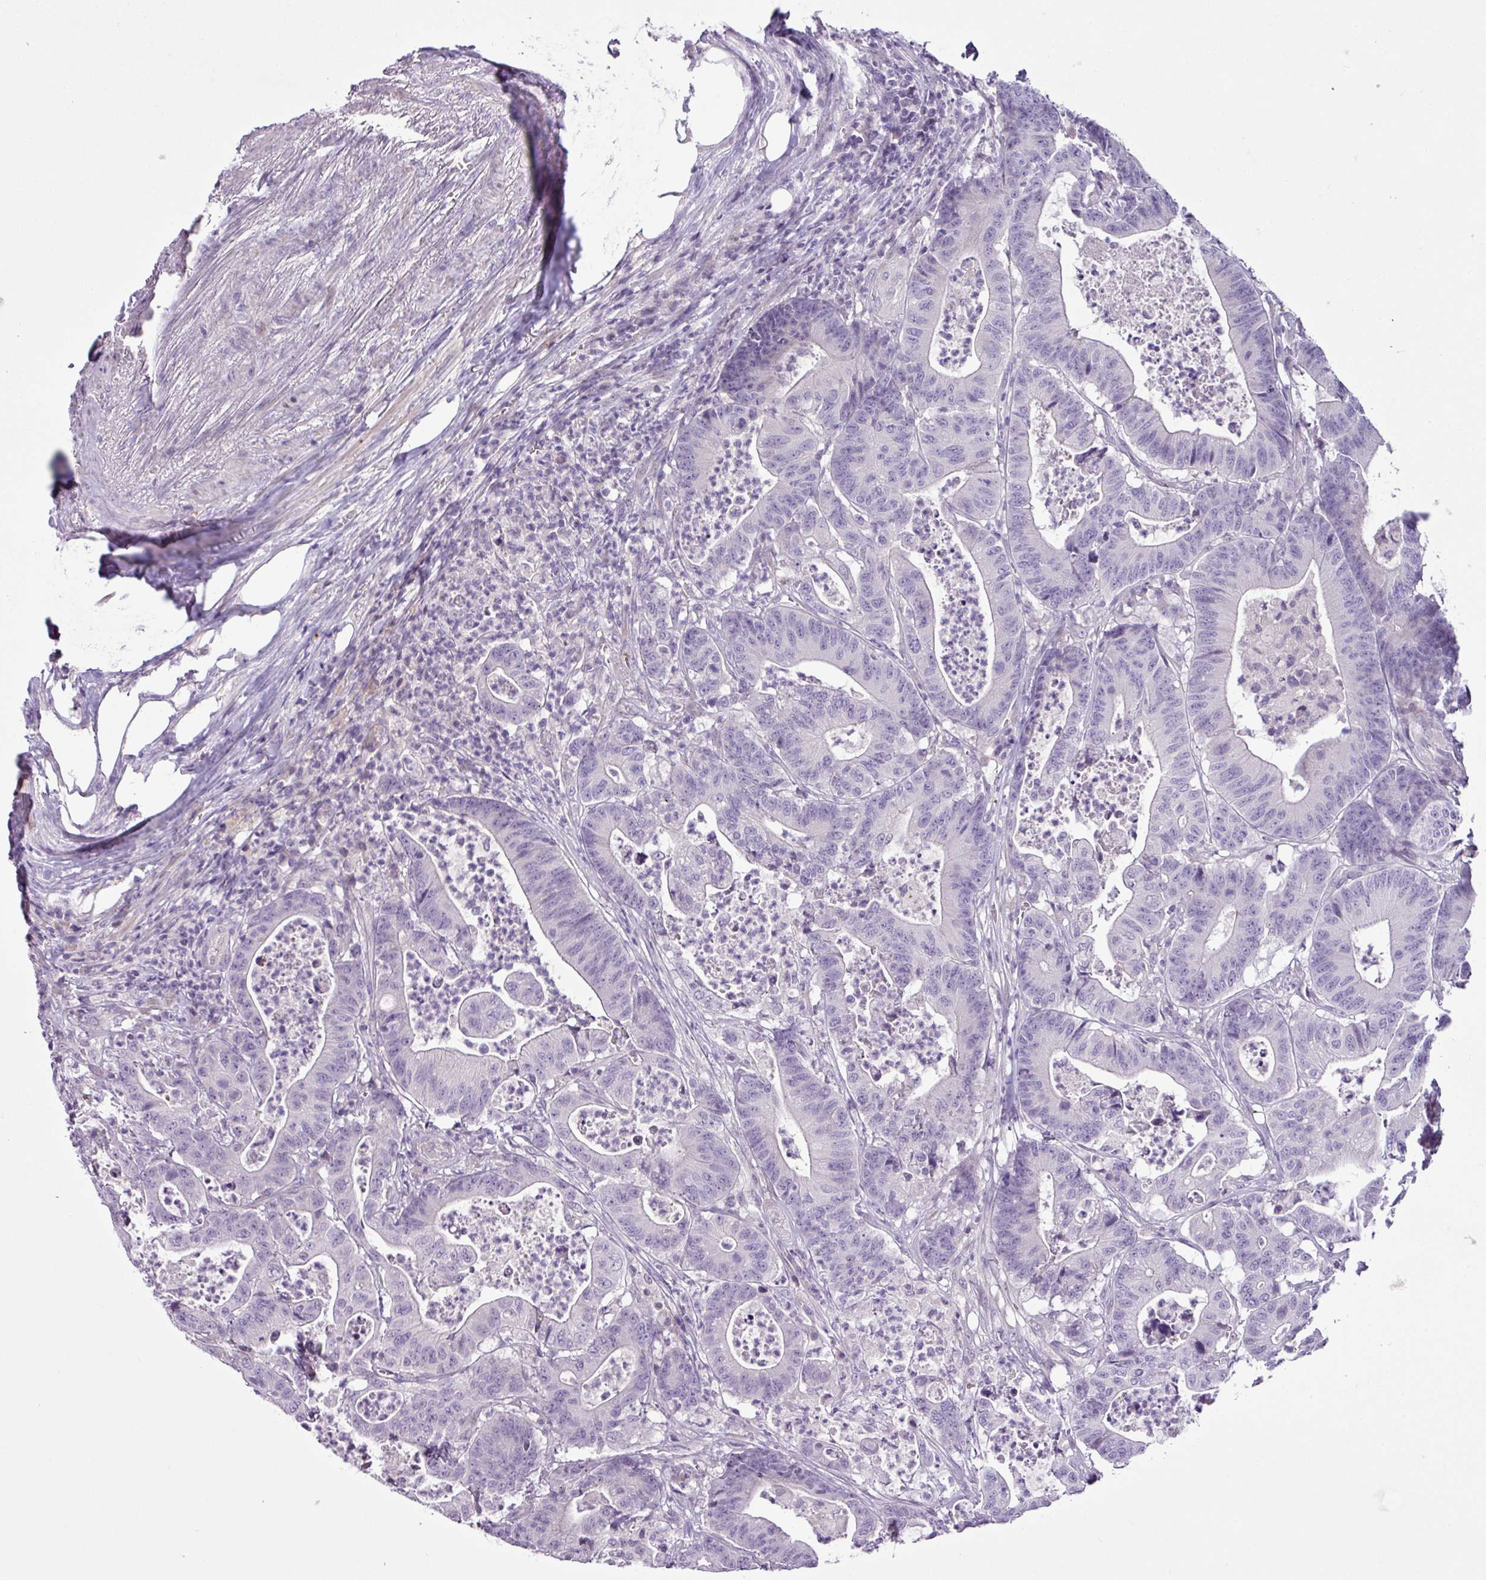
{"staining": {"intensity": "negative", "quantity": "none", "location": "none"}, "tissue": "colorectal cancer", "cell_type": "Tumor cells", "image_type": "cancer", "snomed": [{"axis": "morphology", "description": "Adenocarcinoma, NOS"}, {"axis": "topography", "description": "Colon"}], "caption": "High power microscopy histopathology image of an immunohistochemistry (IHC) image of colorectal cancer, revealing no significant positivity in tumor cells.", "gene": "DNAJB13", "patient": {"sex": "female", "age": 84}}